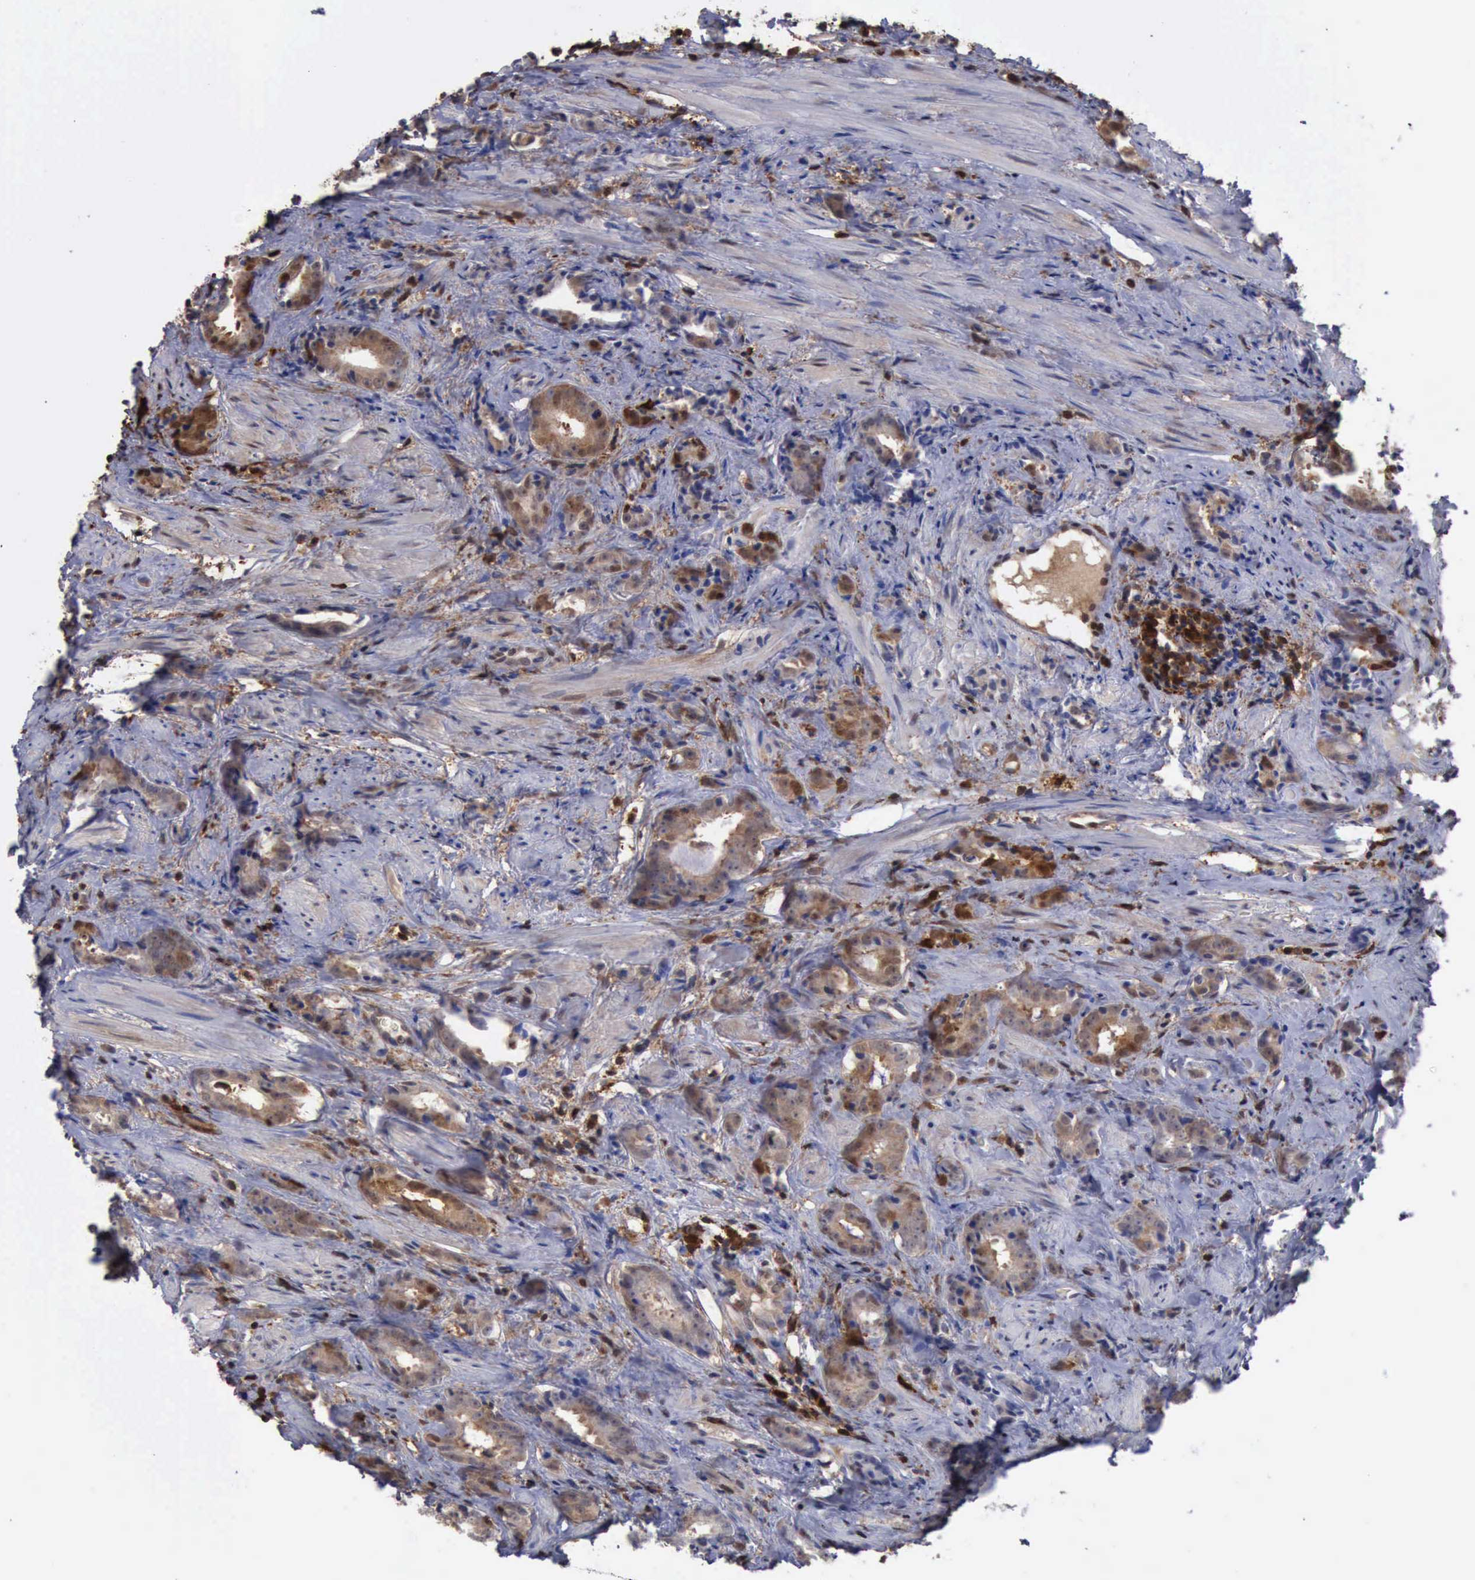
{"staining": {"intensity": "weak", "quantity": "25%-75%", "location": "cytoplasmic/membranous"}, "tissue": "prostate cancer", "cell_type": "Tumor cells", "image_type": "cancer", "snomed": [{"axis": "morphology", "description": "Adenocarcinoma, Medium grade"}, {"axis": "topography", "description": "Prostate"}], "caption": "Immunohistochemistry (IHC) micrograph of neoplastic tissue: human adenocarcinoma (medium-grade) (prostate) stained using immunohistochemistry exhibits low levels of weak protein expression localized specifically in the cytoplasmic/membranous of tumor cells, appearing as a cytoplasmic/membranous brown color.", "gene": "STAT1", "patient": {"sex": "male", "age": 53}}